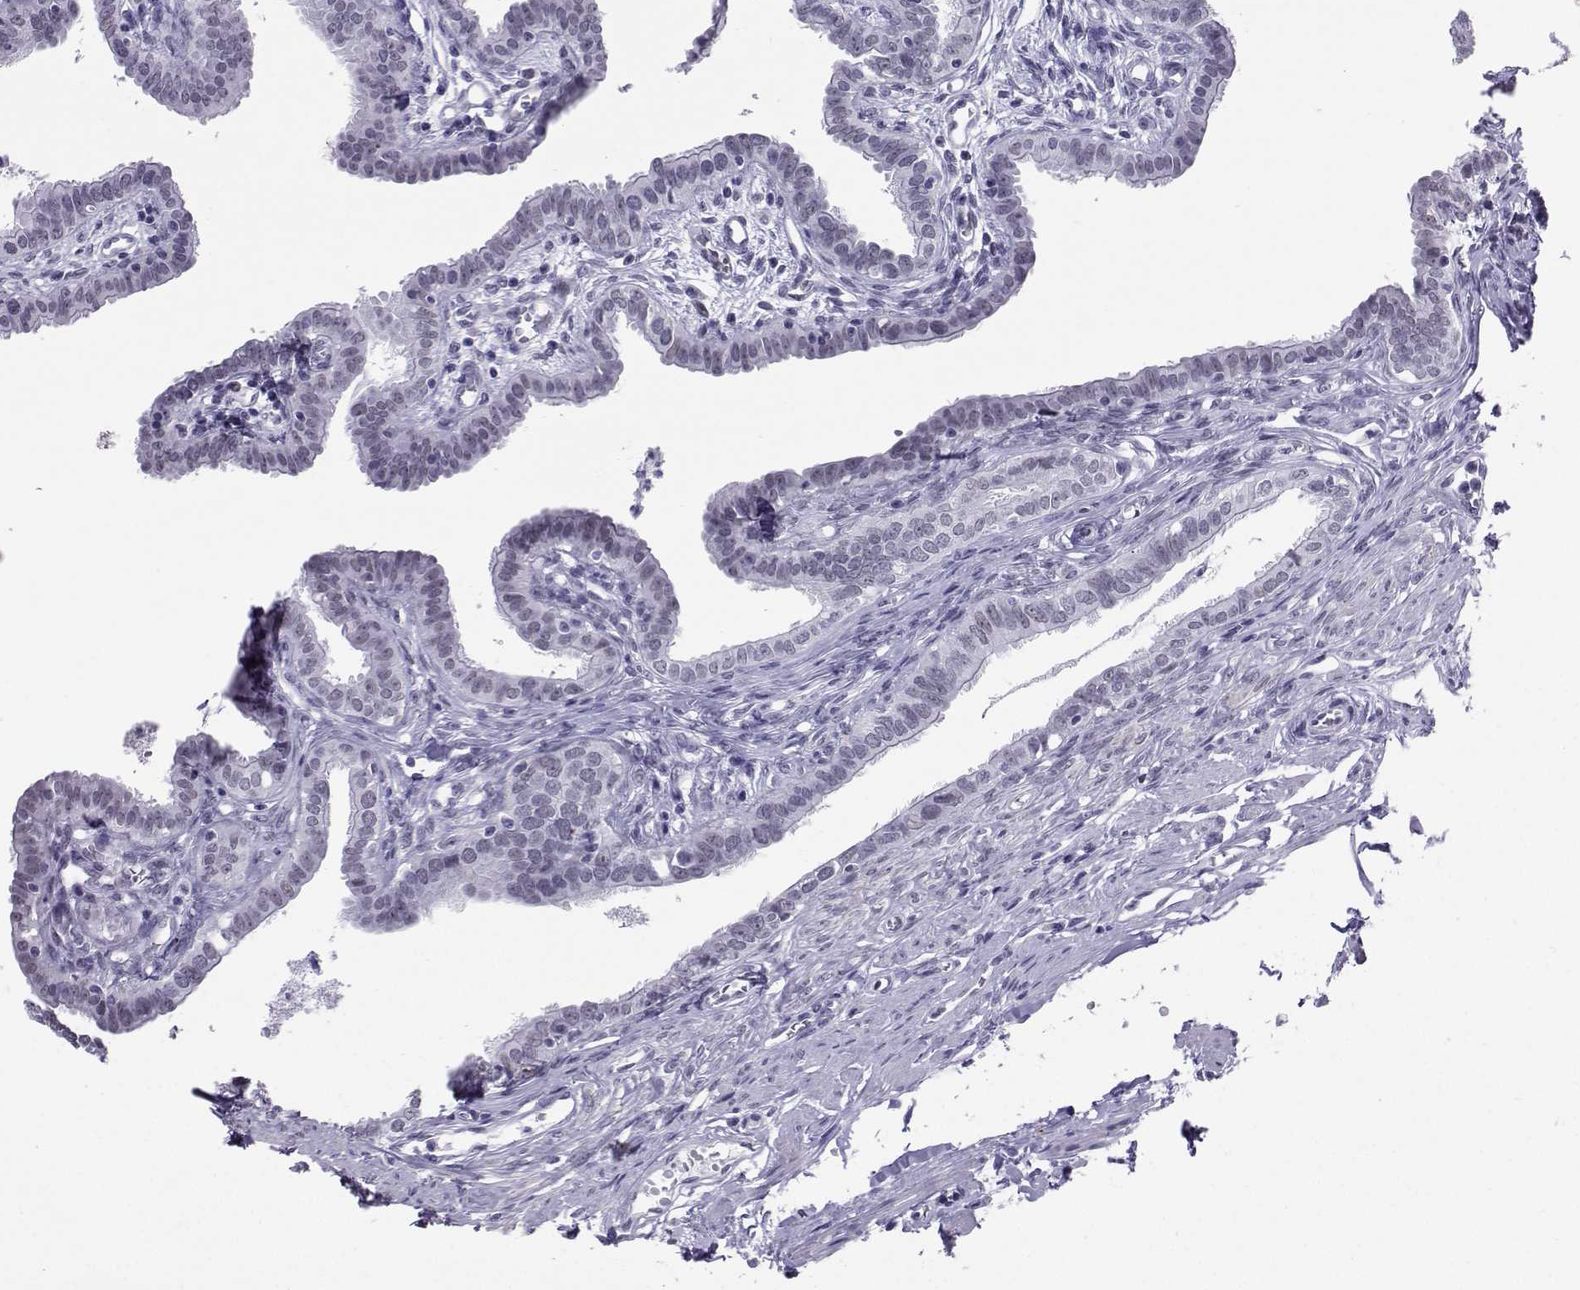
{"staining": {"intensity": "weak", "quantity": "<25%", "location": "nuclear"}, "tissue": "fallopian tube", "cell_type": "Glandular cells", "image_type": "normal", "snomed": [{"axis": "morphology", "description": "Normal tissue, NOS"}, {"axis": "morphology", "description": "Carcinoma, endometroid"}, {"axis": "topography", "description": "Fallopian tube"}, {"axis": "topography", "description": "Ovary"}], "caption": "Glandular cells show no significant protein staining in unremarkable fallopian tube.", "gene": "LORICRIN", "patient": {"sex": "female", "age": 42}}